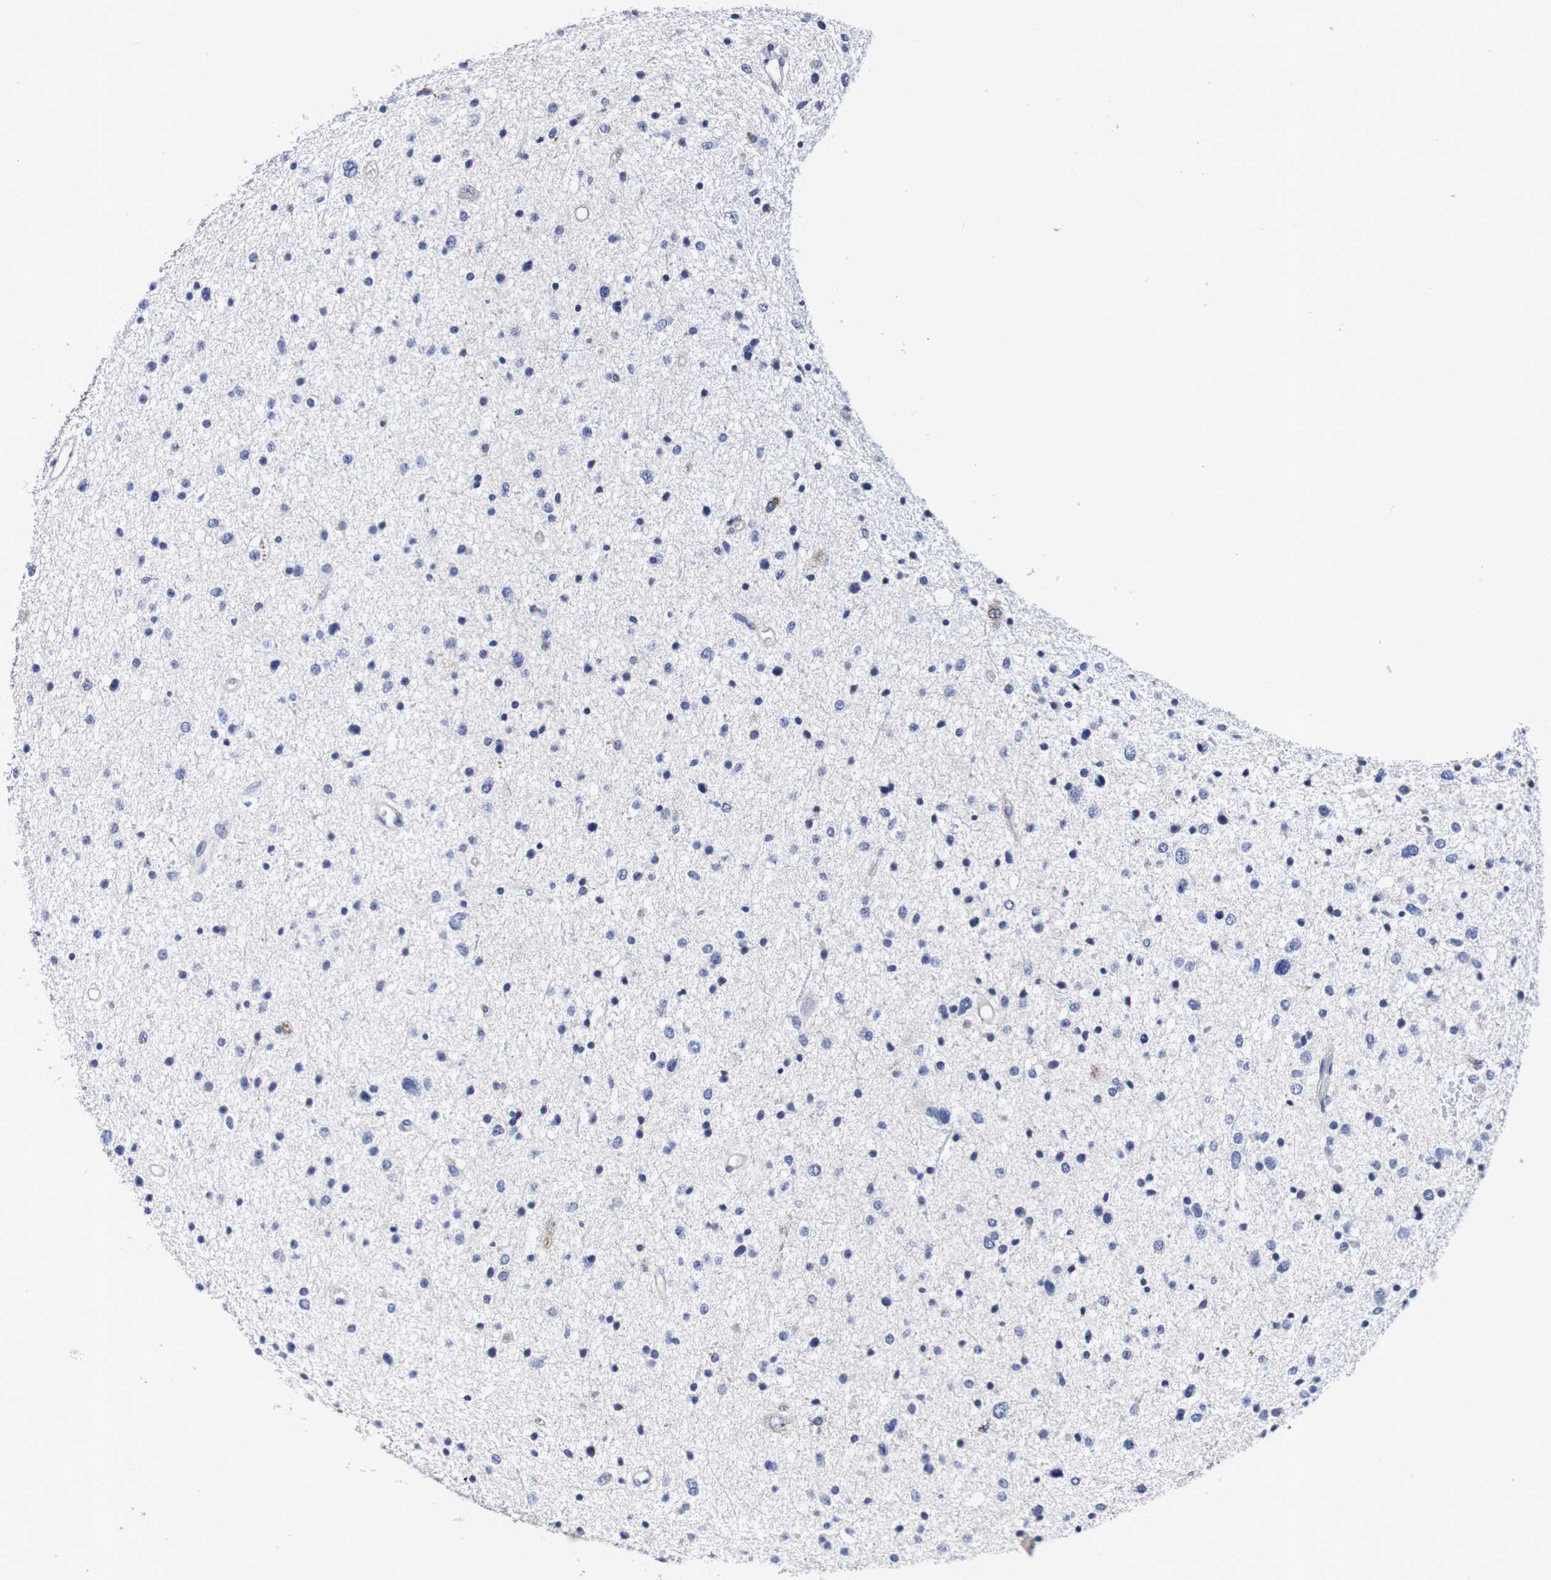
{"staining": {"intensity": "negative", "quantity": "none", "location": "none"}, "tissue": "glioma", "cell_type": "Tumor cells", "image_type": "cancer", "snomed": [{"axis": "morphology", "description": "Glioma, malignant, Low grade"}, {"axis": "topography", "description": "Brain"}], "caption": "The immunohistochemistry image has no significant staining in tumor cells of glioma tissue. The staining is performed using DAB brown chromogen with nuclei counter-stained in using hematoxylin.", "gene": "ACVR1C", "patient": {"sex": "female", "age": 37}}